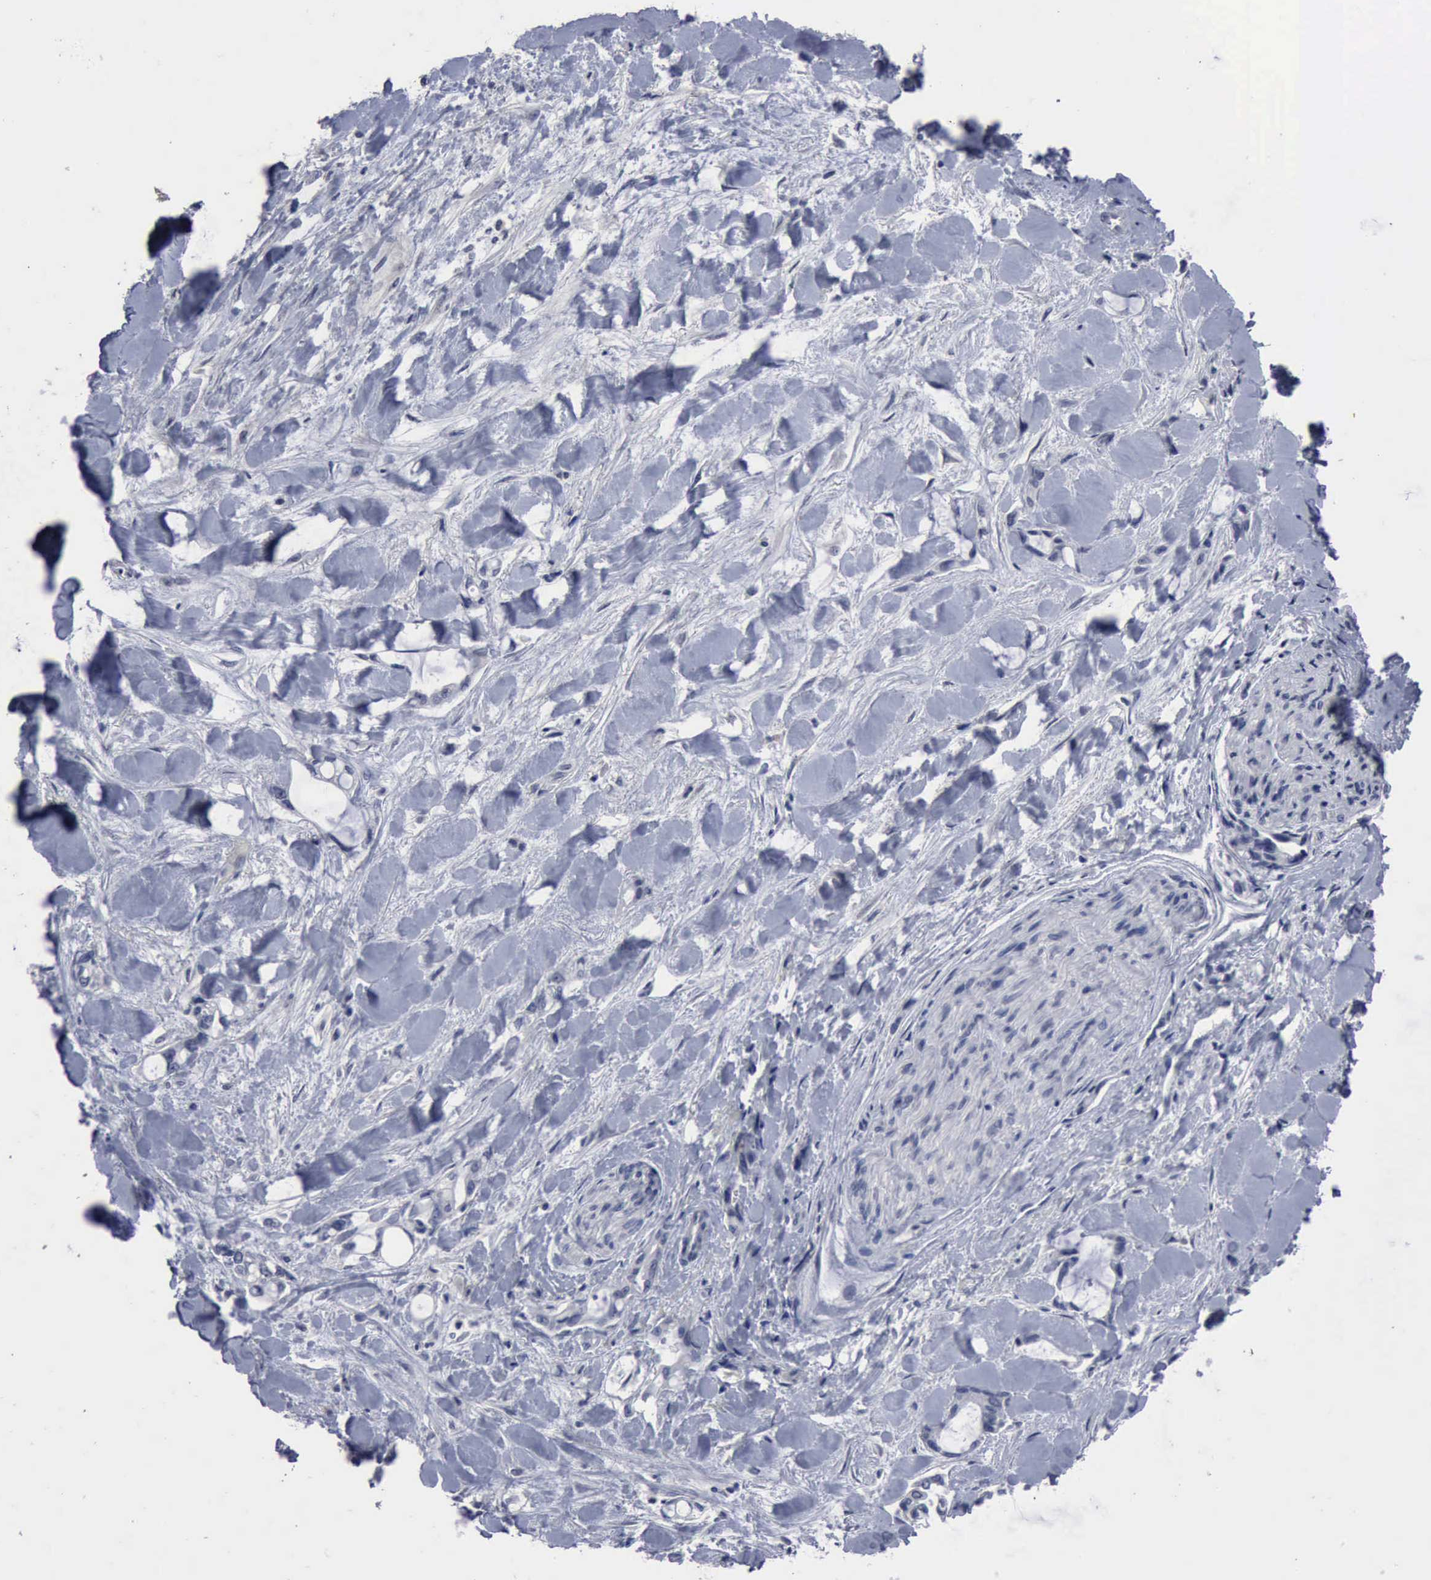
{"staining": {"intensity": "negative", "quantity": "none", "location": "none"}, "tissue": "pancreatic cancer", "cell_type": "Tumor cells", "image_type": "cancer", "snomed": [{"axis": "morphology", "description": "Adenocarcinoma, NOS"}, {"axis": "topography", "description": "Pancreas"}], "caption": "High power microscopy micrograph of an immunohistochemistry (IHC) image of adenocarcinoma (pancreatic), revealing no significant expression in tumor cells.", "gene": "MYO18B", "patient": {"sex": "female", "age": 70}}